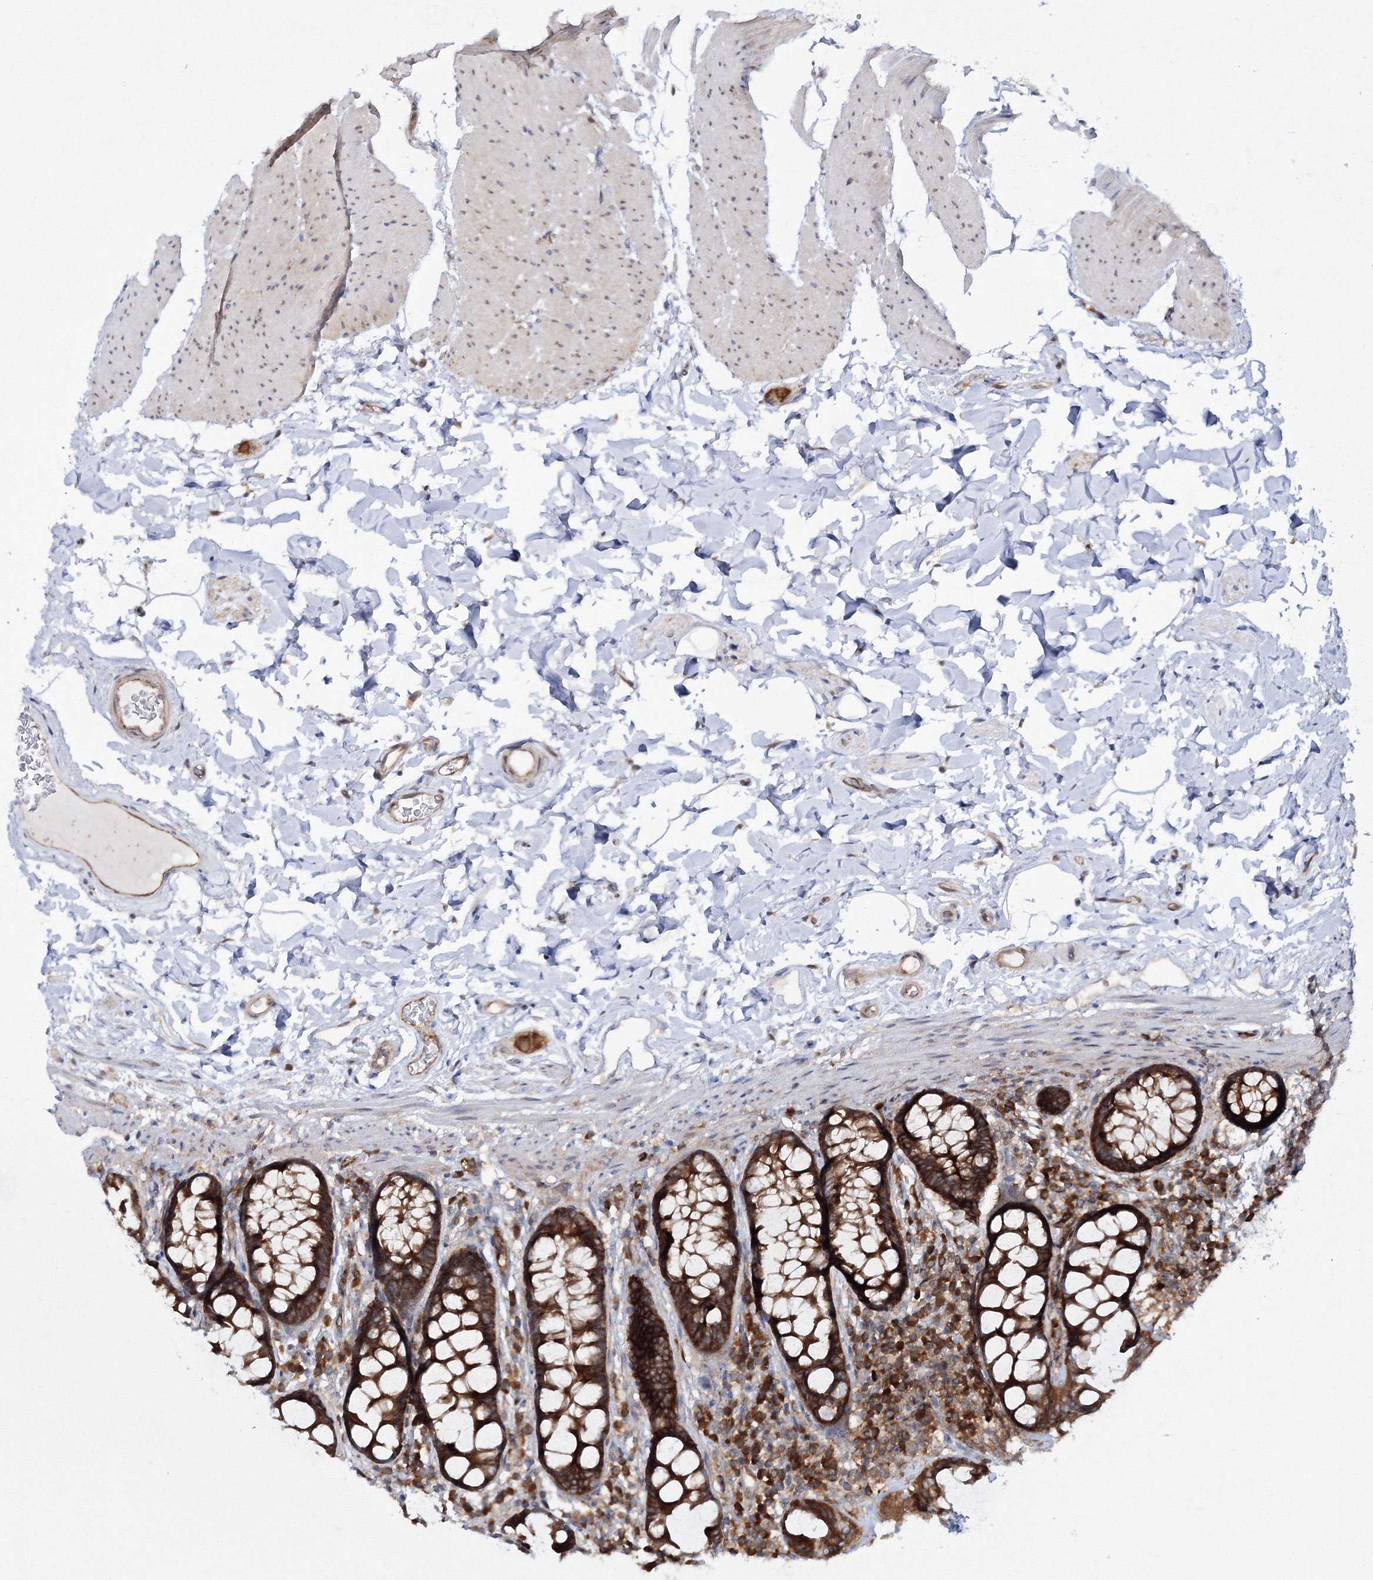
{"staining": {"intensity": "weak", "quantity": ">75%", "location": "cytoplasmic/membranous"}, "tissue": "colon", "cell_type": "Endothelial cells", "image_type": "normal", "snomed": [{"axis": "morphology", "description": "Normal tissue, NOS"}, {"axis": "topography", "description": "Colon"}], "caption": "Protein staining of normal colon exhibits weak cytoplasmic/membranous expression in approximately >75% of endothelial cells. (brown staining indicates protein expression, while blue staining denotes nuclei).", "gene": "HARS1", "patient": {"sex": "female", "age": 80}}